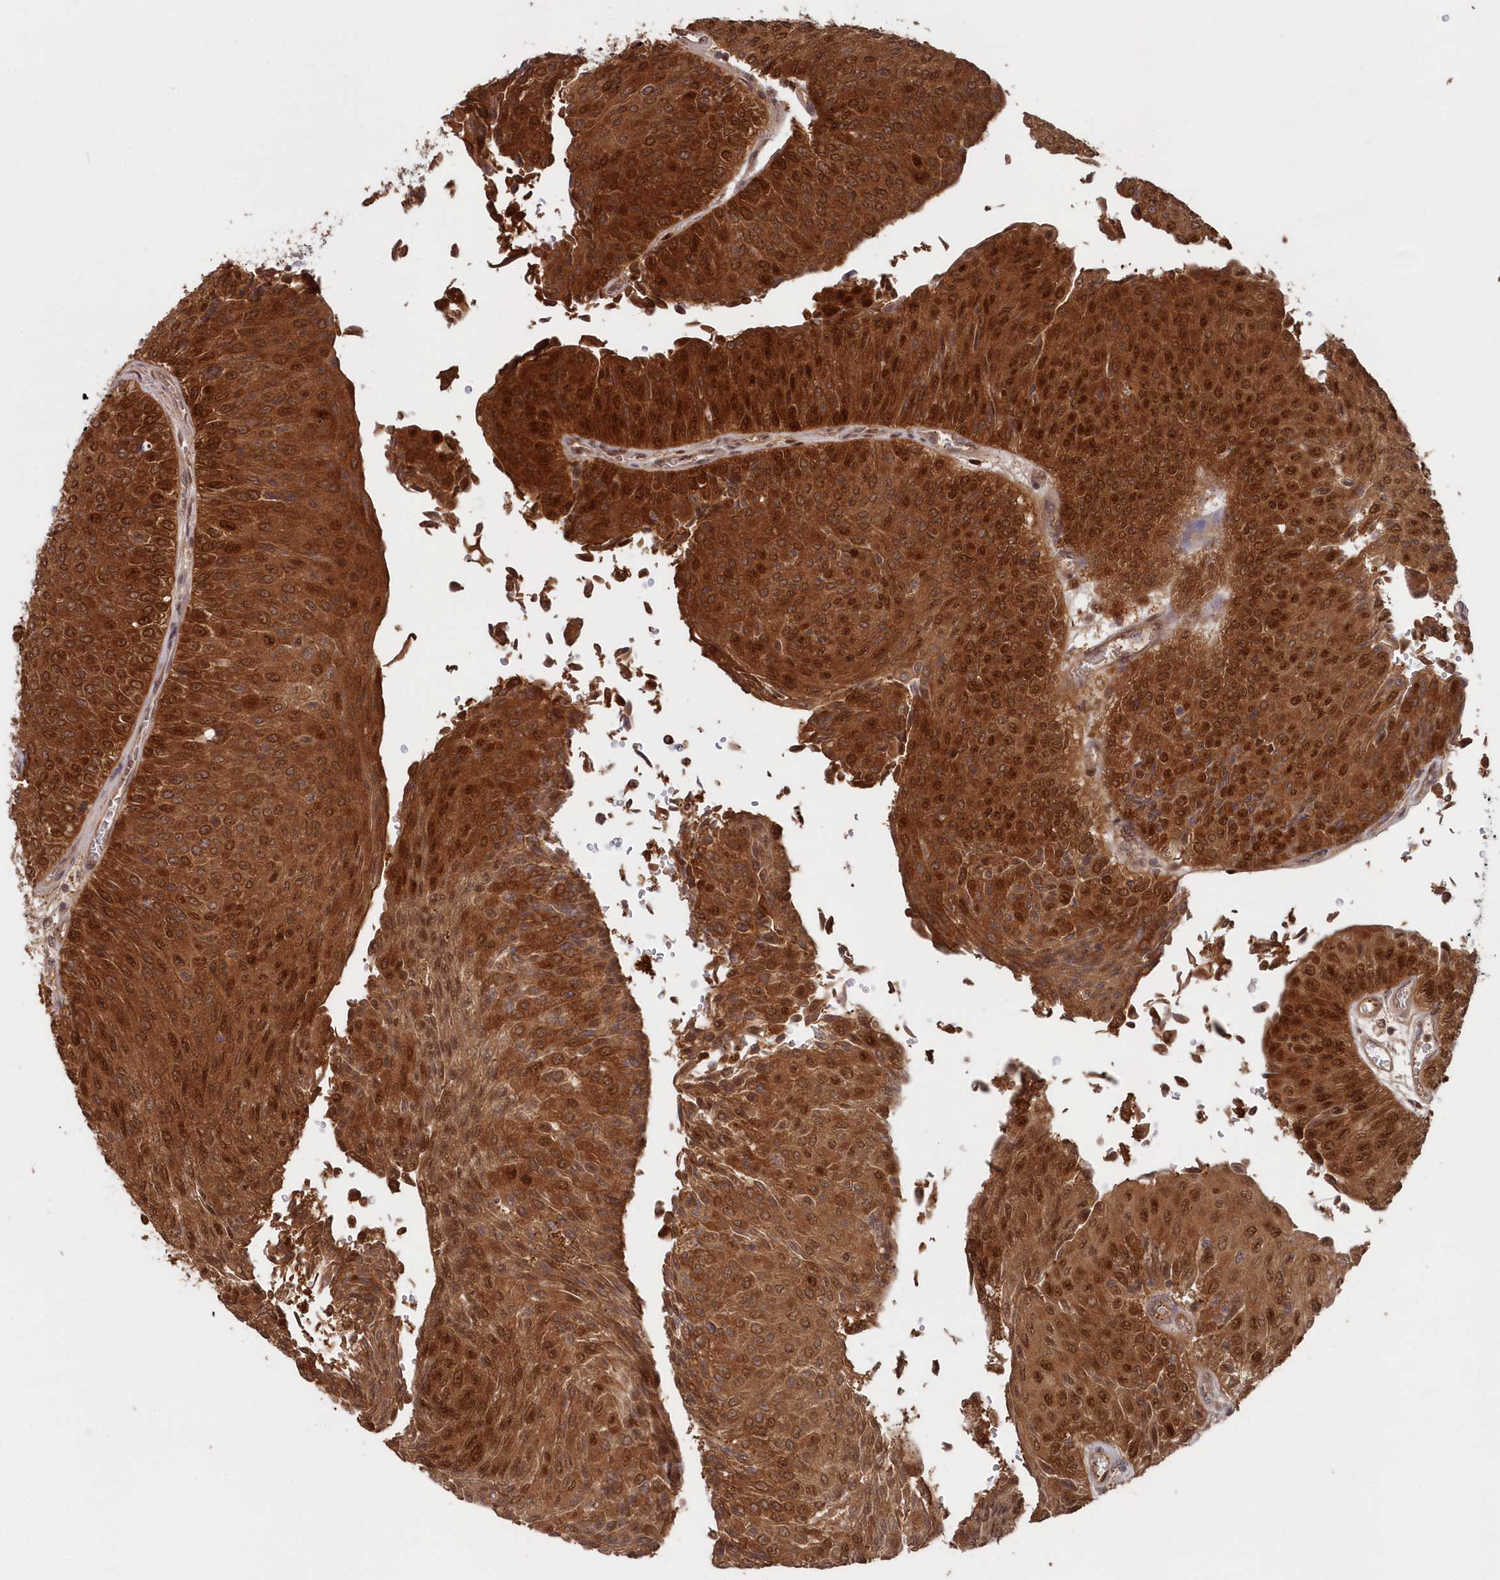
{"staining": {"intensity": "strong", "quantity": ">75%", "location": "cytoplasmic/membranous,nuclear"}, "tissue": "urothelial cancer", "cell_type": "Tumor cells", "image_type": "cancer", "snomed": [{"axis": "morphology", "description": "Urothelial carcinoma, Low grade"}, {"axis": "topography", "description": "Urinary bladder"}], "caption": "Immunohistochemical staining of low-grade urothelial carcinoma exhibits high levels of strong cytoplasmic/membranous and nuclear protein expression in approximately >75% of tumor cells.", "gene": "ABHD14B", "patient": {"sex": "male", "age": 78}}